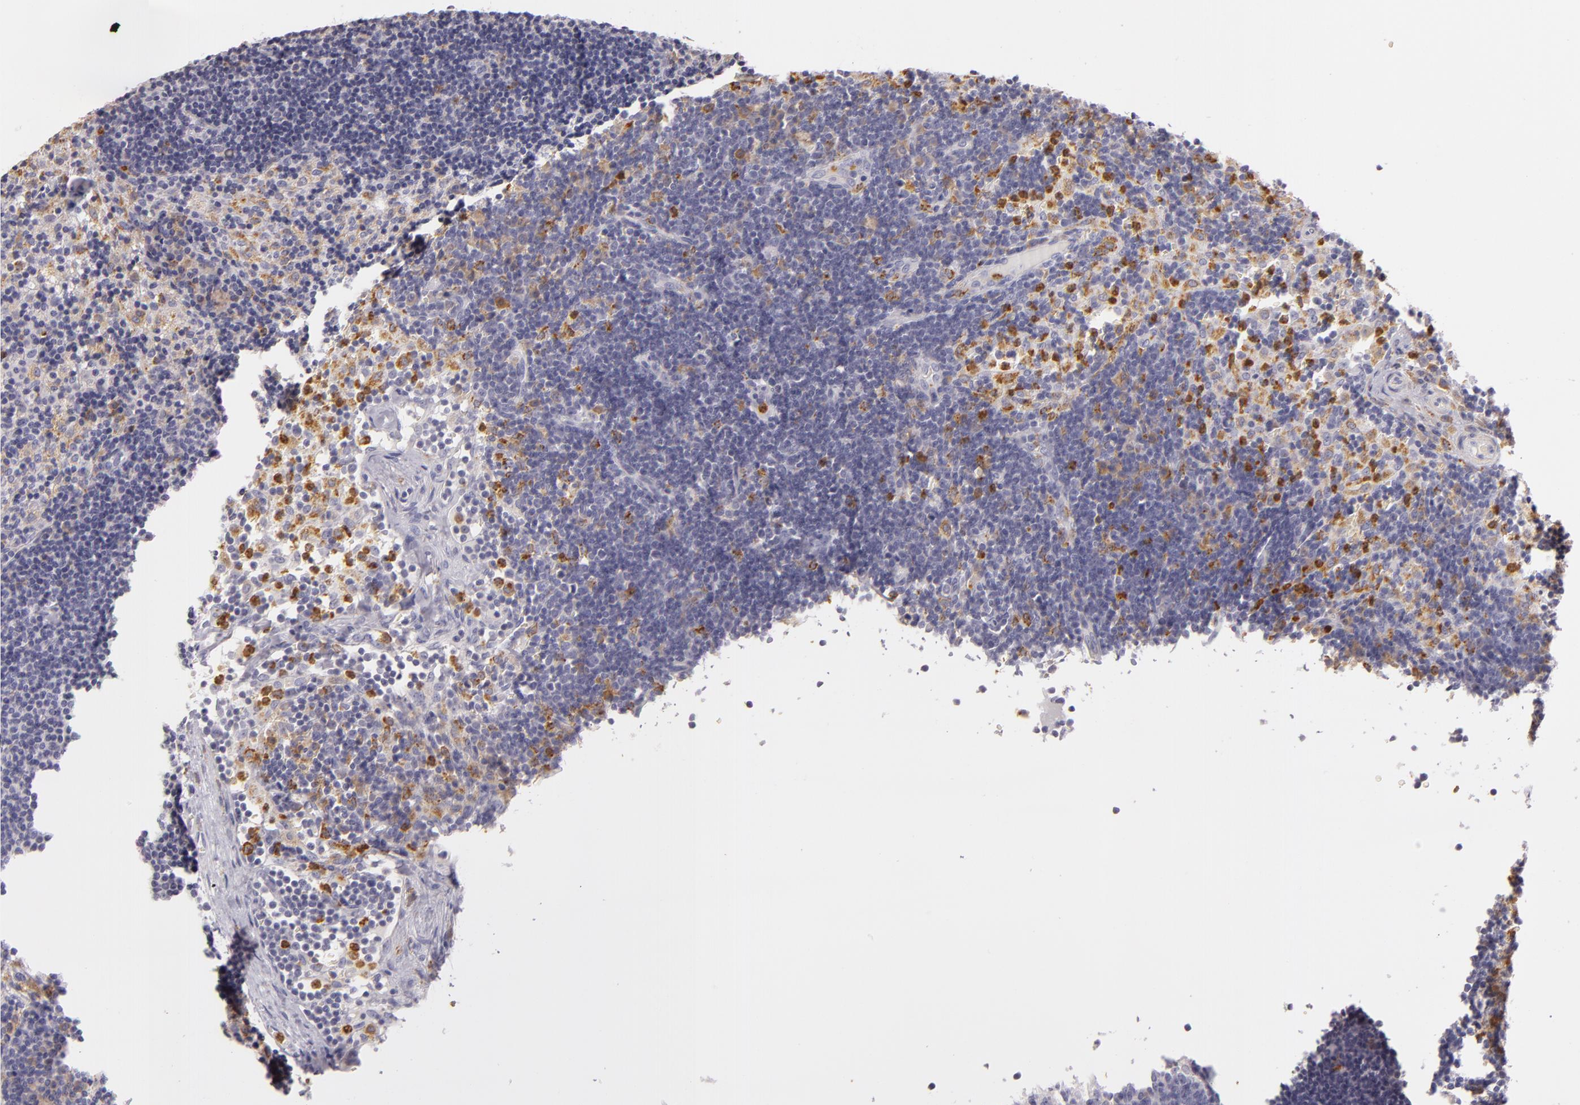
{"staining": {"intensity": "negative", "quantity": "none", "location": "none"}, "tissue": "lymph node", "cell_type": "Germinal center cells", "image_type": "normal", "snomed": [{"axis": "morphology", "description": "Normal tissue, NOS"}, {"axis": "morphology", "description": "Inflammation, NOS"}, {"axis": "topography", "description": "Lymph node"}, {"axis": "topography", "description": "Salivary gland"}], "caption": "Immunohistochemistry image of unremarkable human lymph node stained for a protein (brown), which reveals no expression in germinal center cells.", "gene": "TLR8", "patient": {"sex": "male", "age": 3}}